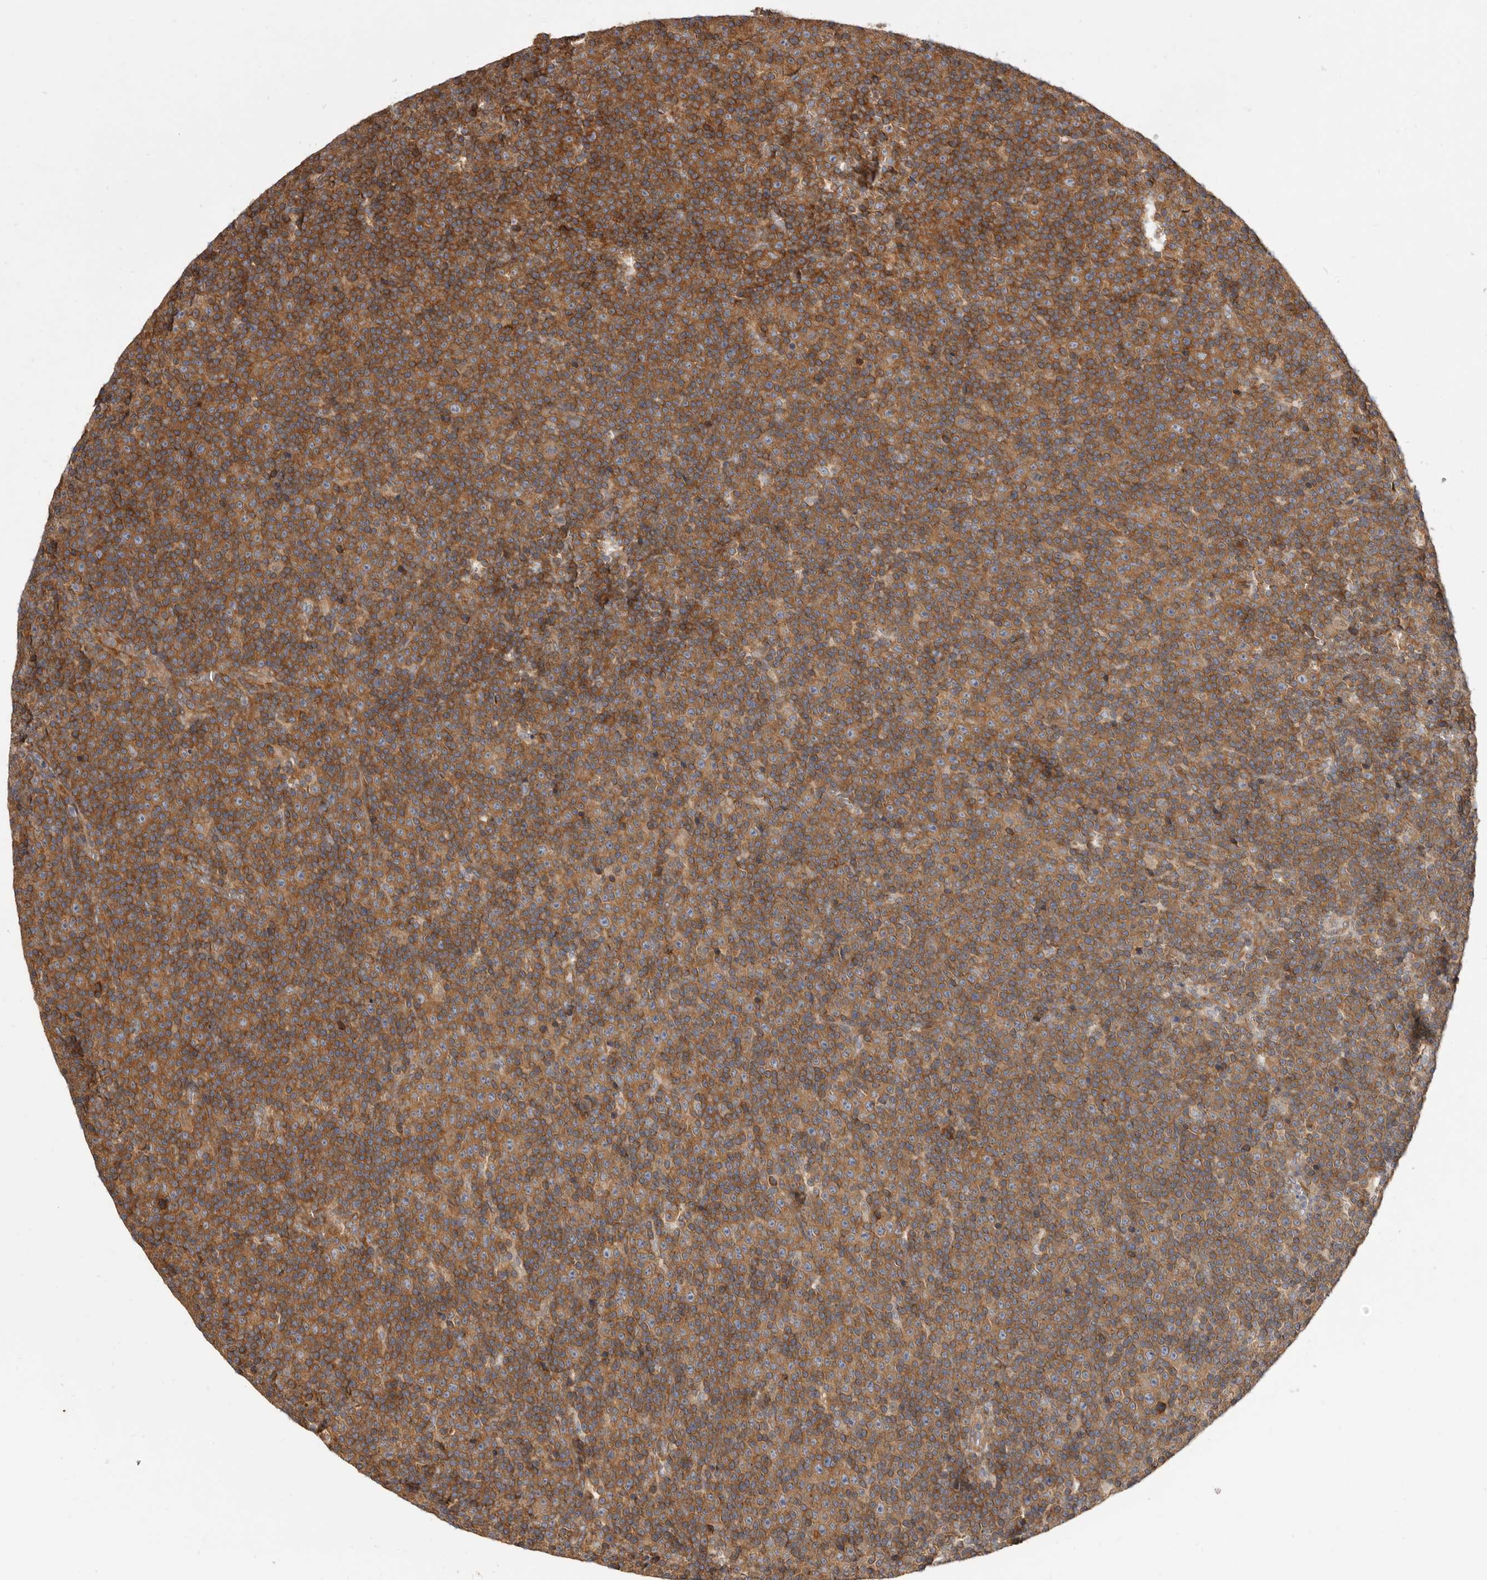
{"staining": {"intensity": "strong", "quantity": ">75%", "location": "cytoplasmic/membranous"}, "tissue": "lymphoma", "cell_type": "Tumor cells", "image_type": "cancer", "snomed": [{"axis": "morphology", "description": "Malignant lymphoma, non-Hodgkin's type, Low grade"}, {"axis": "topography", "description": "Lymph node"}], "caption": "Strong cytoplasmic/membranous staining for a protein is identified in about >75% of tumor cells of malignant lymphoma, non-Hodgkin's type (low-grade) using immunohistochemistry.", "gene": "ADAMTS20", "patient": {"sex": "female", "age": 67}}